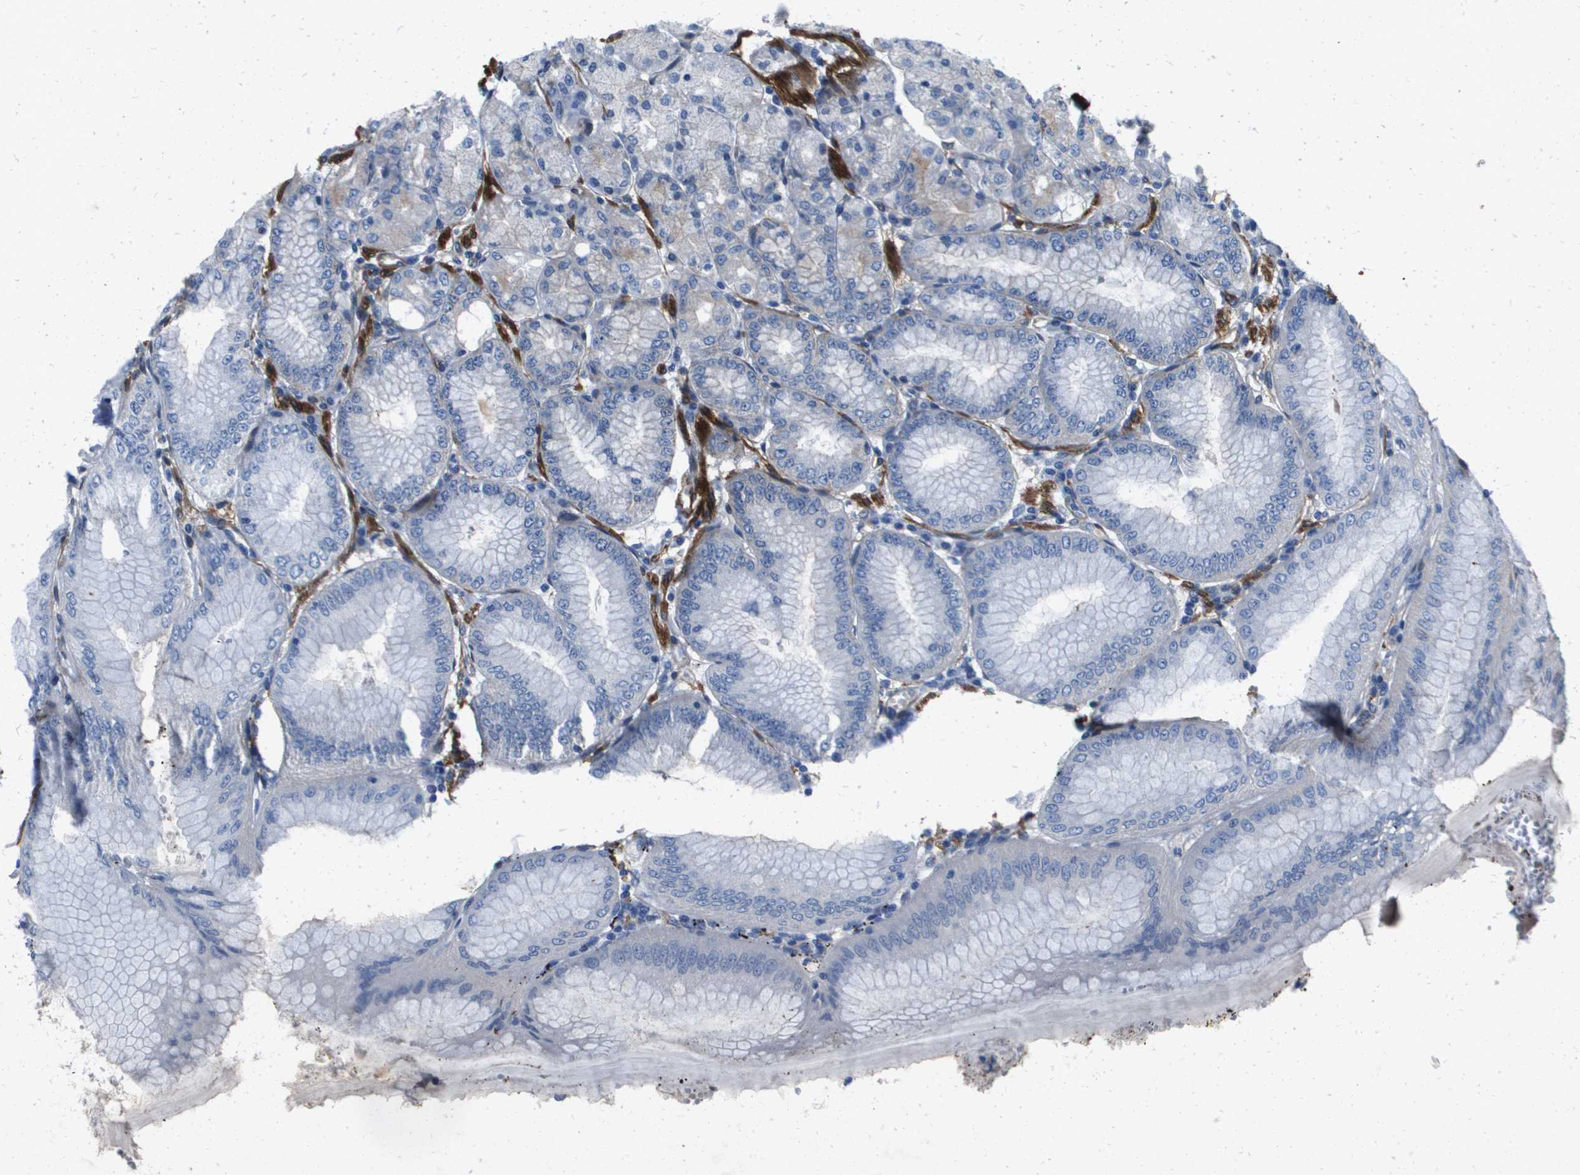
{"staining": {"intensity": "moderate", "quantity": "25%-75%", "location": "cytoplasmic/membranous"}, "tissue": "stomach", "cell_type": "Glandular cells", "image_type": "normal", "snomed": [{"axis": "morphology", "description": "Normal tissue, NOS"}, {"axis": "topography", "description": "Stomach, lower"}], "caption": "Immunohistochemical staining of unremarkable stomach exhibits moderate cytoplasmic/membranous protein expression in approximately 25%-75% of glandular cells.", "gene": "LPP", "patient": {"sex": "male", "age": 71}}